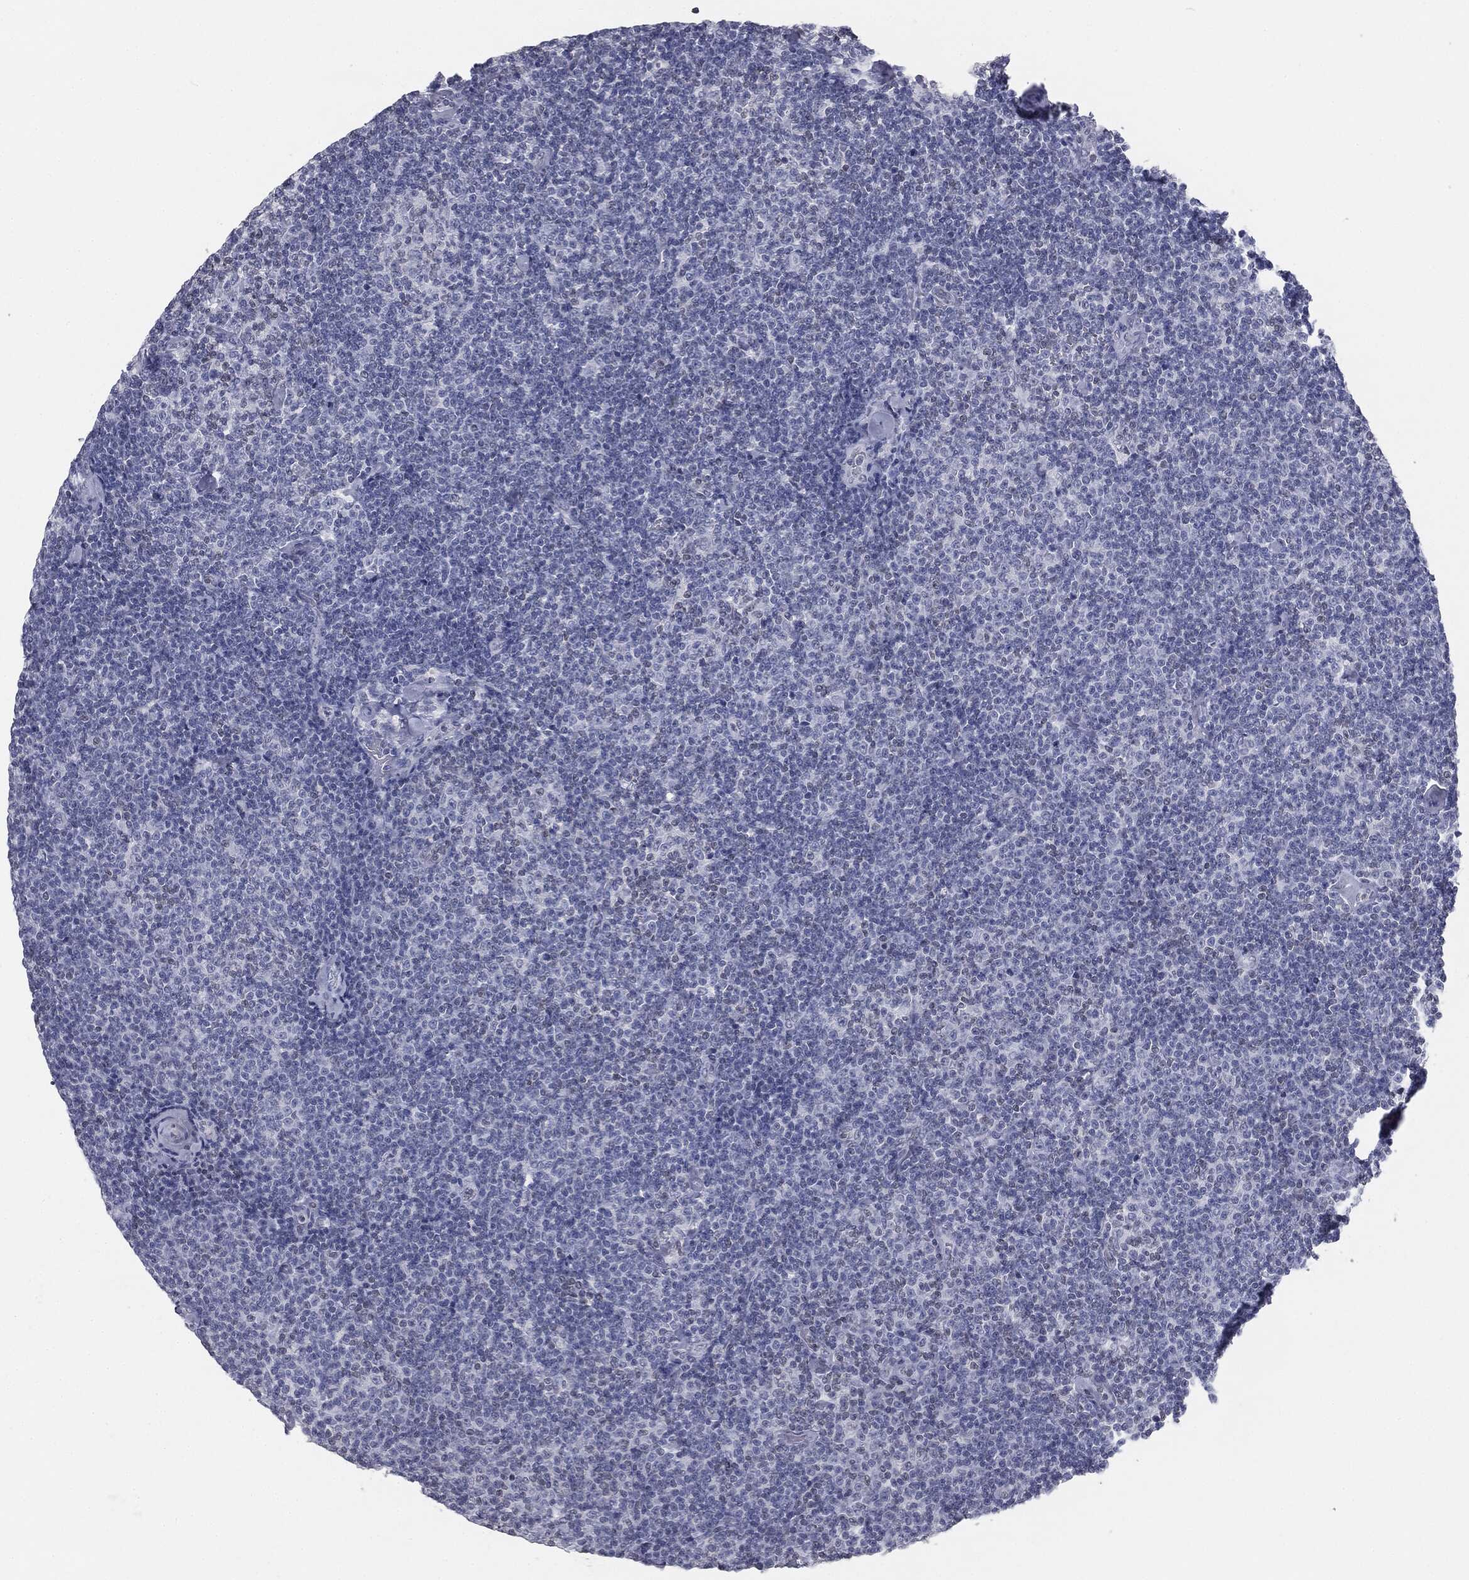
{"staining": {"intensity": "negative", "quantity": "none", "location": "none"}, "tissue": "lymphoma", "cell_type": "Tumor cells", "image_type": "cancer", "snomed": [{"axis": "morphology", "description": "Malignant lymphoma, non-Hodgkin's type, Low grade"}, {"axis": "topography", "description": "Lymph node"}], "caption": "A histopathology image of low-grade malignant lymphoma, non-Hodgkin's type stained for a protein exhibits no brown staining in tumor cells.", "gene": "ALDOB", "patient": {"sex": "male", "age": 81}}